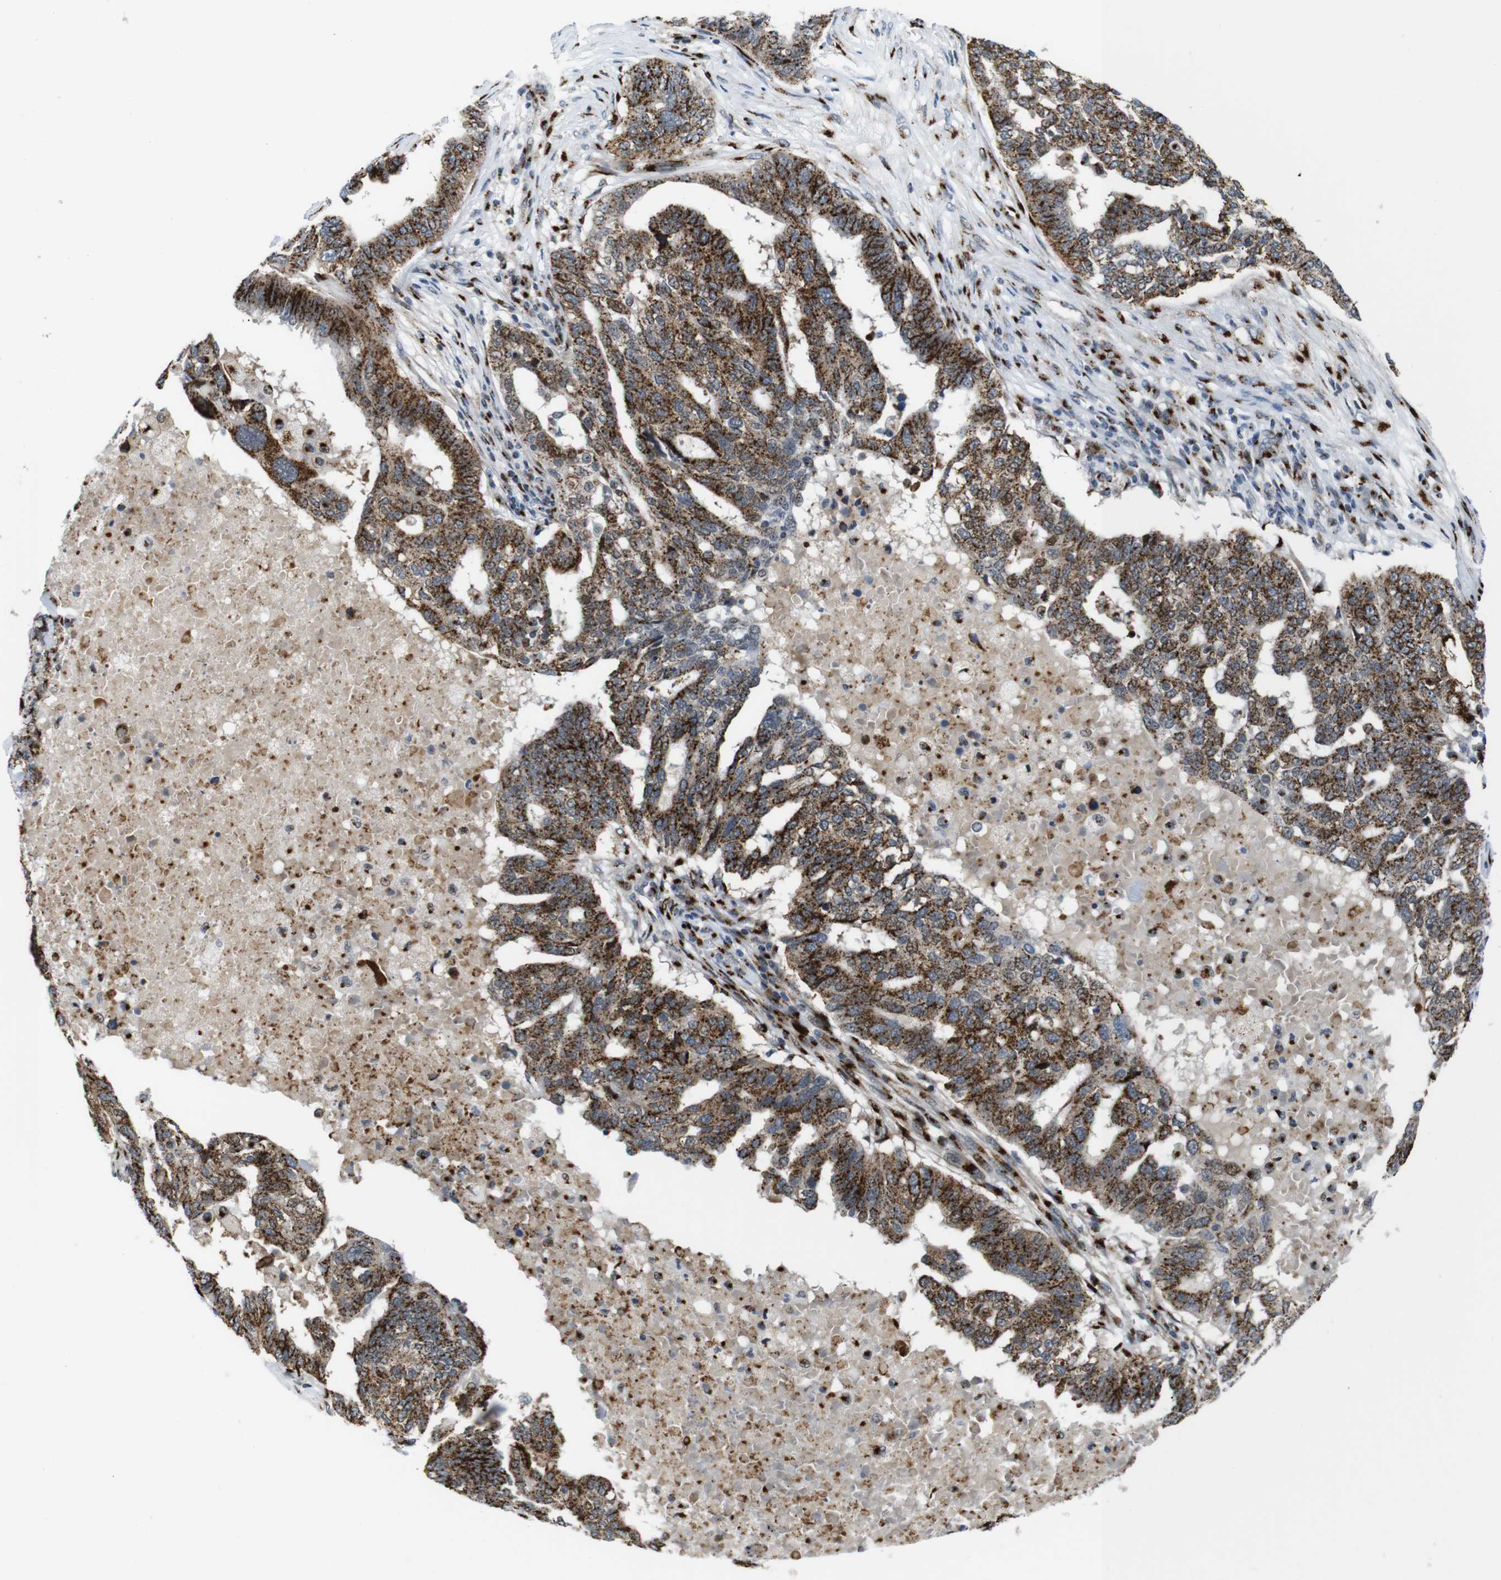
{"staining": {"intensity": "moderate", "quantity": ">75%", "location": "cytoplasmic/membranous"}, "tissue": "ovarian cancer", "cell_type": "Tumor cells", "image_type": "cancer", "snomed": [{"axis": "morphology", "description": "Cystadenocarcinoma, serous, NOS"}, {"axis": "topography", "description": "Ovary"}], "caption": "Ovarian cancer (serous cystadenocarcinoma) was stained to show a protein in brown. There is medium levels of moderate cytoplasmic/membranous positivity in about >75% of tumor cells.", "gene": "TGOLN2", "patient": {"sex": "female", "age": 59}}